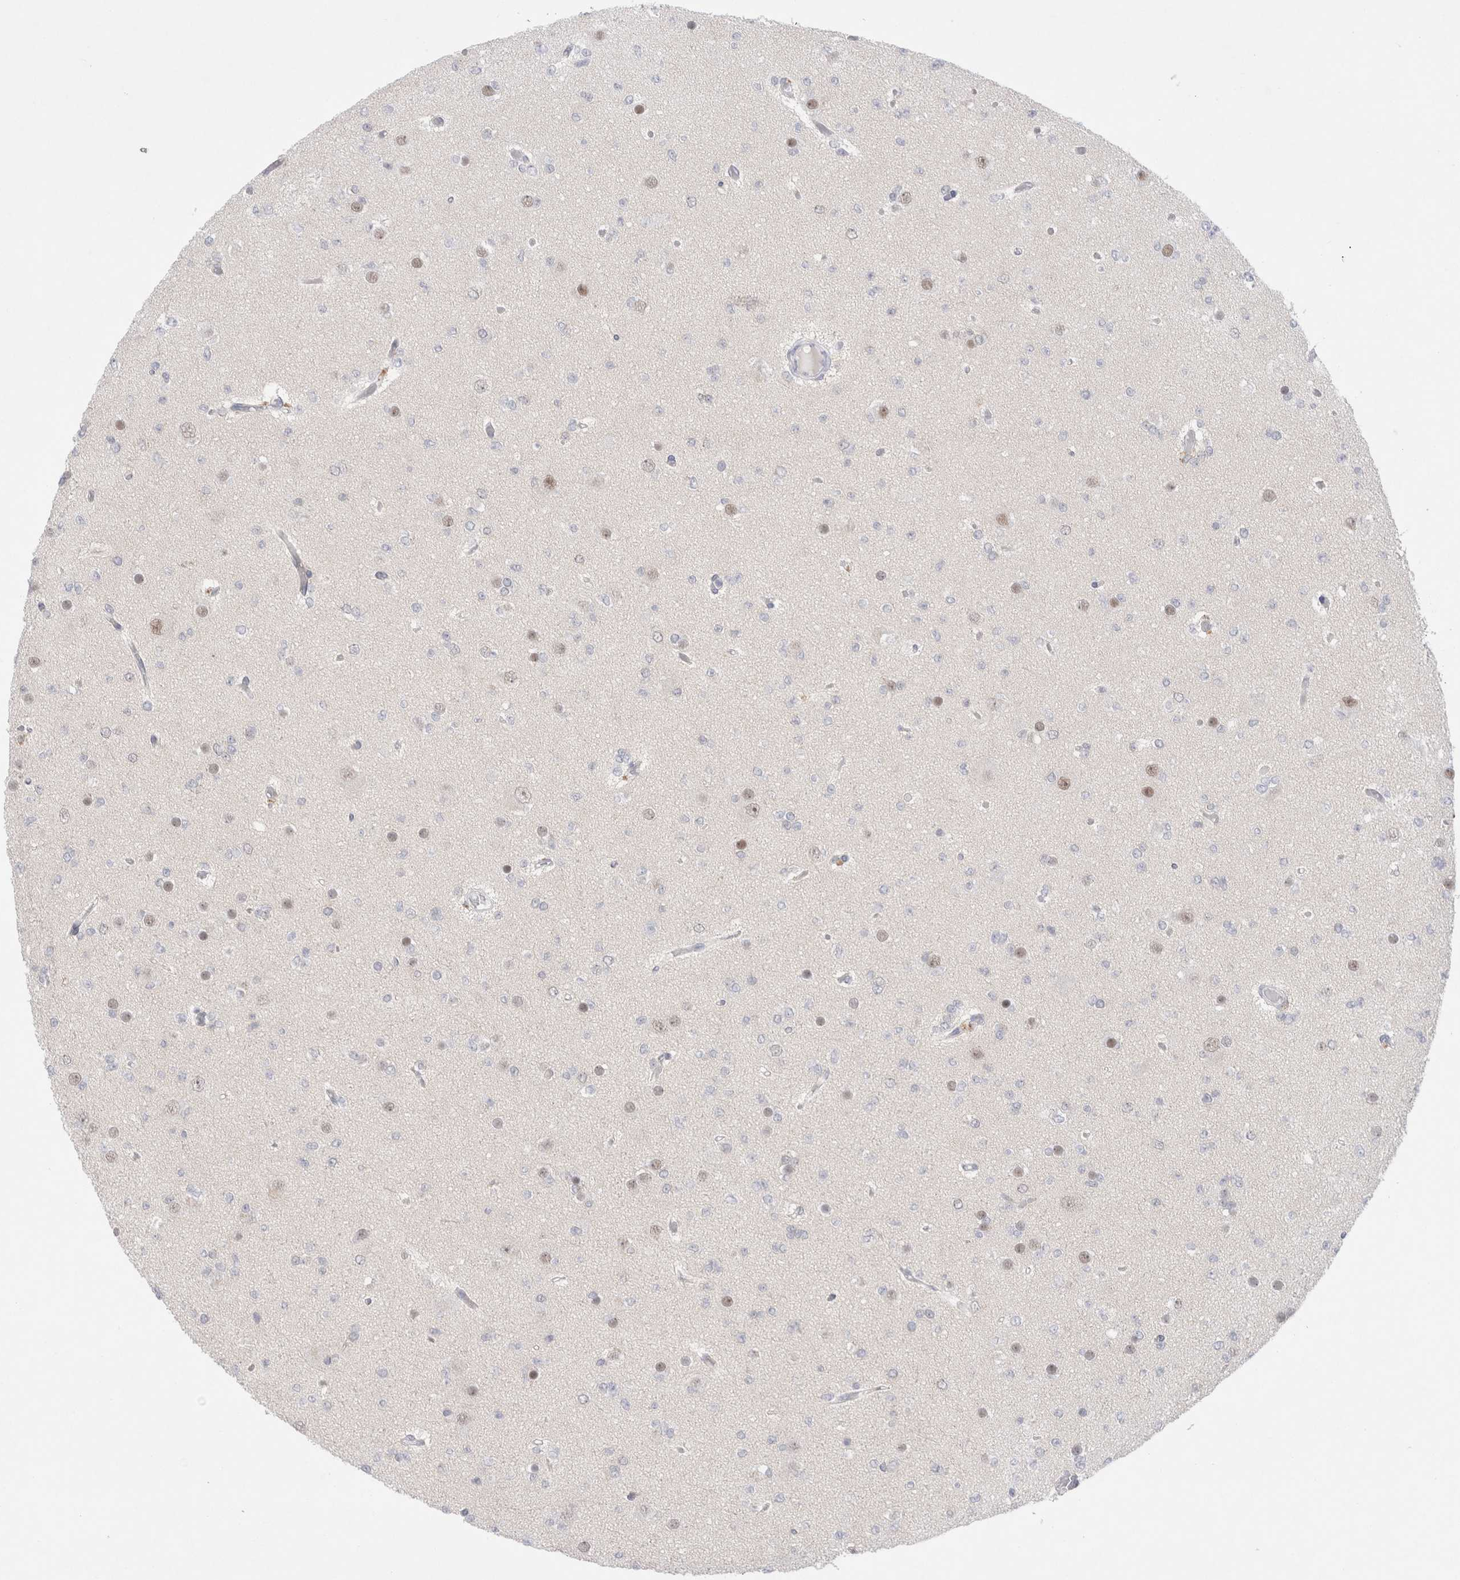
{"staining": {"intensity": "negative", "quantity": "none", "location": "none"}, "tissue": "glioma", "cell_type": "Tumor cells", "image_type": "cancer", "snomed": [{"axis": "morphology", "description": "Glioma, malignant, Low grade"}, {"axis": "topography", "description": "Brain"}], "caption": "Tumor cells show no significant positivity in malignant glioma (low-grade).", "gene": "CERS5", "patient": {"sex": "female", "age": 22}}